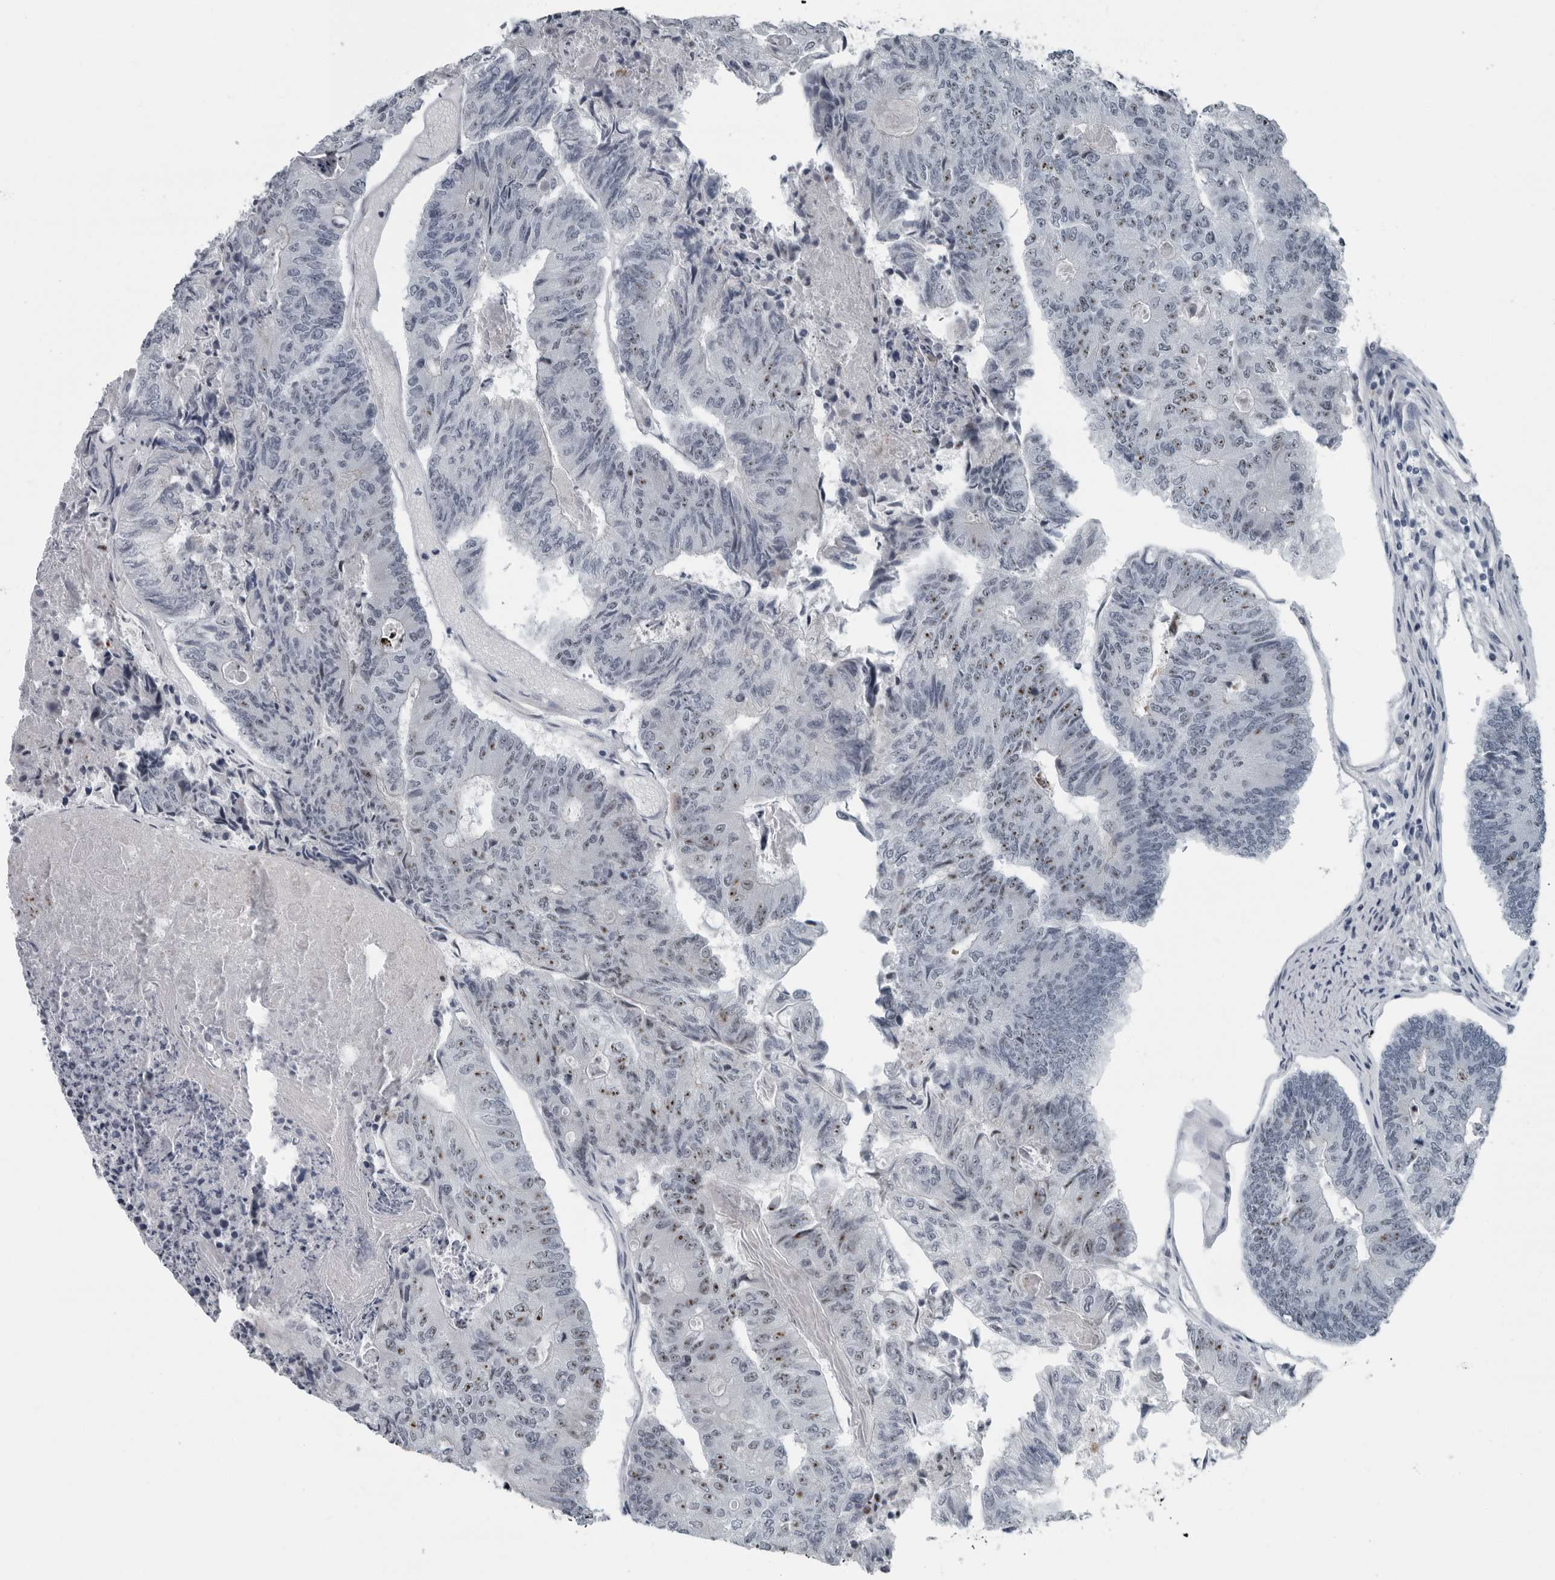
{"staining": {"intensity": "moderate", "quantity": "25%-75%", "location": "nuclear"}, "tissue": "colorectal cancer", "cell_type": "Tumor cells", "image_type": "cancer", "snomed": [{"axis": "morphology", "description": "Adenocarcinoma, NOS"}, {"axis": "topography", "description": "Colon"}], "caption": "Protein analysis of colorectal cancer tissue demonstrates moderate nuclear staining in about 25%-75% of tumor cells. Immunohistochemistry stains the protein in brown and the nuclei are stained blue.", "gene": "PDCD11", "patient": {"sex": "female", "age": 67}}